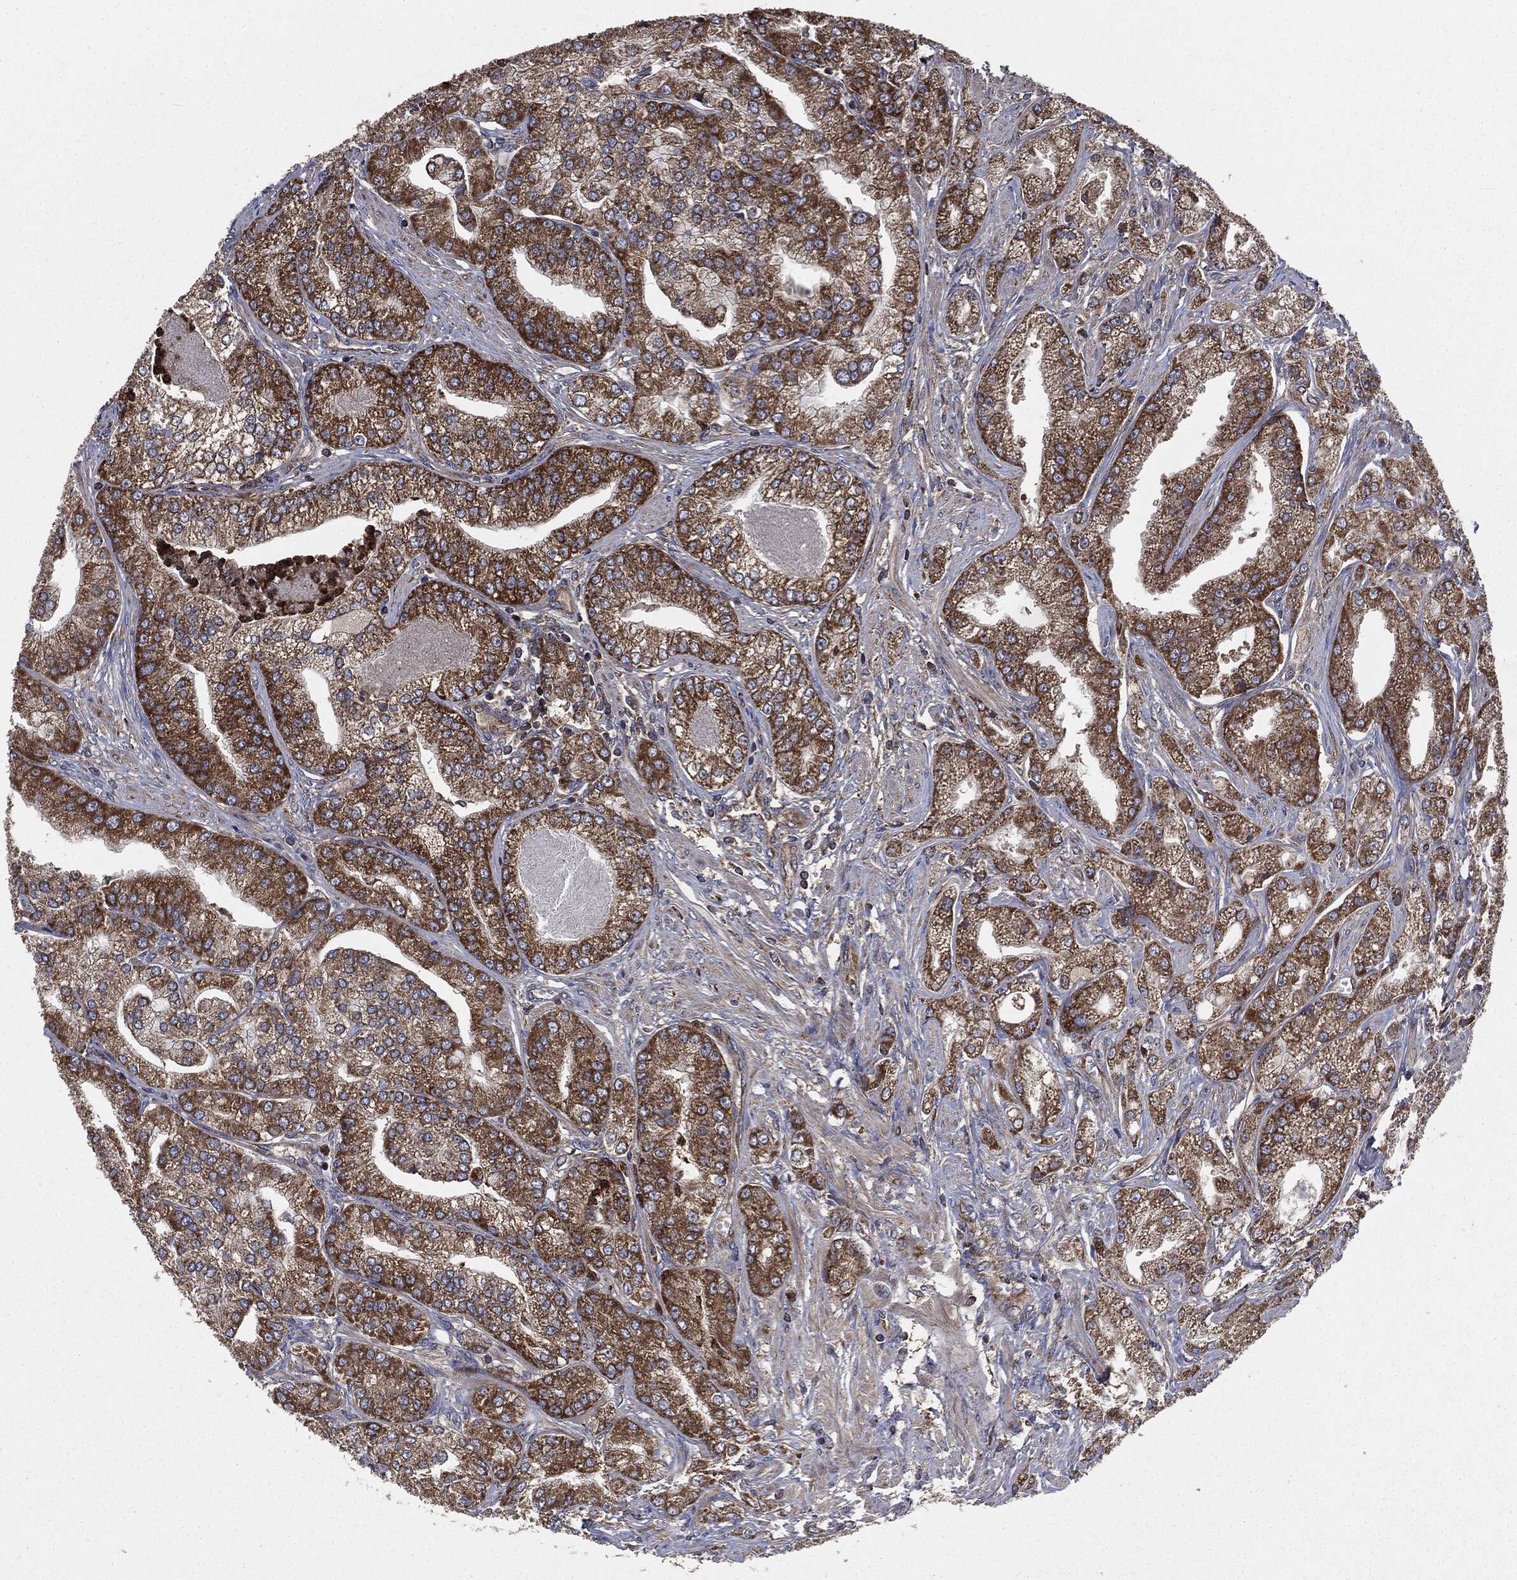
{"staining": {"intensity": "strong", "quantity": ">75%", "location": "cytoplasmic/membranous"}, "tissue": "prostate cancer", "cell_type": "Tumor cells", "image_type": "cancer", "snomed": [{"axis": "morphology", "description": "Adenocarcinoma, High grade"}, {"axis": "topography", "description": "Prostate"}], "caption": "Prostate cancer stained with DAB immunohistochemistry (IHC) reveals high levels of strong cytoplasmic/membranous staining in about >75% of tumor cells.", "gene": "MAPK6", "patient": {"sex": "male", "age": 61}}